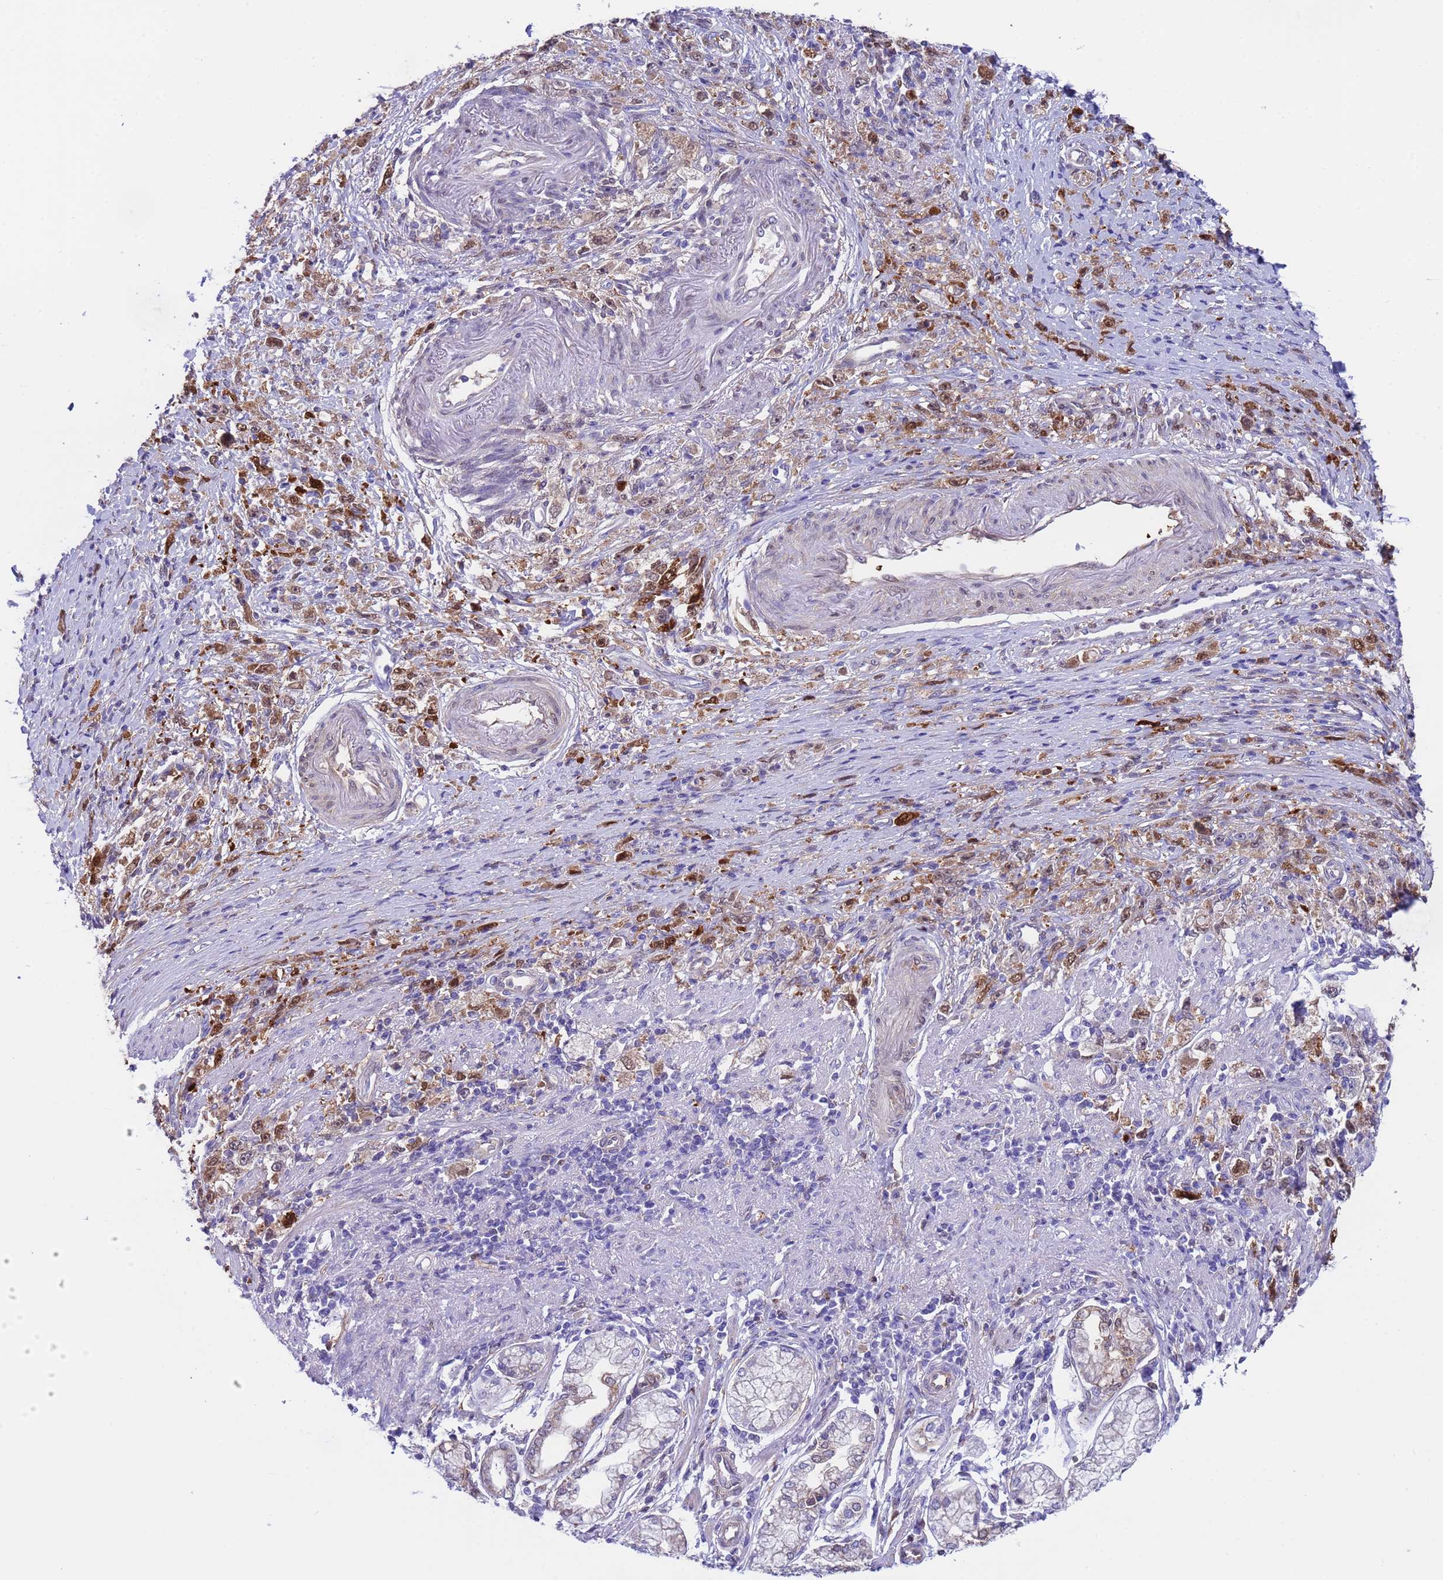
{"staining": {"intensity": "moderate", "quantity": ">75%", "location": "cytoplasmic/membranous,nuclear"}, "tissue": "stomach cancer", "cell_type": "Tumor cells", "image_type": "cancer", "snomed": [{"axis": "morphology", "description": "Adenocarcinoma, NOS"}, {"axis": "topography", "description": "Stomach"}], "caption": "Immunohistochemistry (IHC) histopathology image of neoplastic tissue: human stomach adenocarcinoma stained using immunohistochemistry exhibits medium levels of moderate protein expression localized specifically in the cytoplasmic/membranous and nuclear of tumor cells, appearing as a cytoplasmic/membranous and nuclear brown color.", "gene": "C6orf47", "patient": {"sex": "female", "age": 59}}